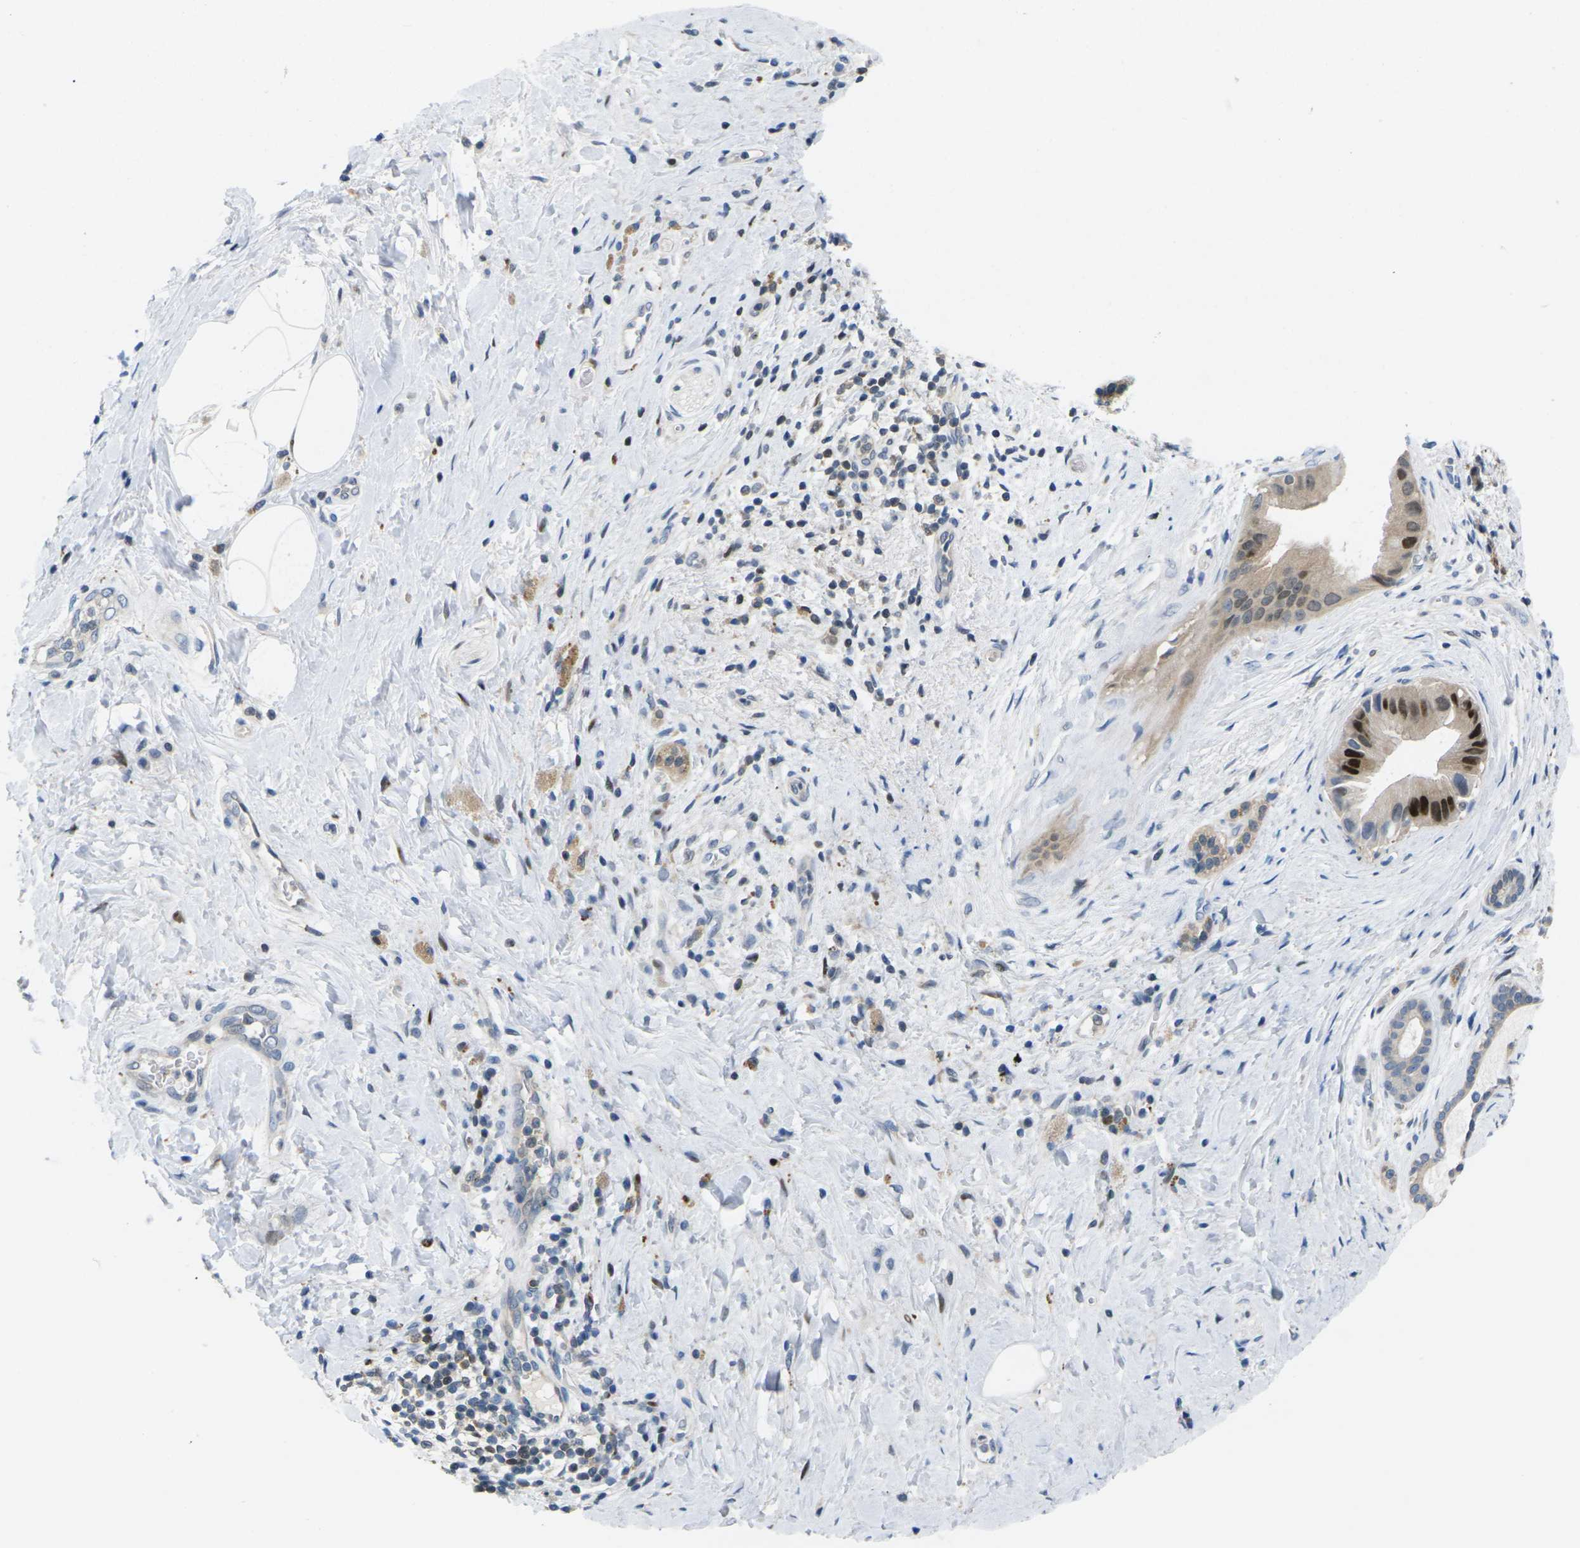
{"staining": {"intensity": "strong", "quantity": "25%-75%", "location": "cytoplasmic/membranous,nuclear"}, "tissue": "pancreatic cancer", "cell_type": "Tumor cells", "image_type": "cancer", "snomed": [{"axis": "morphology", "description": "Adenocarcinoma, NOS"}, {"axis": "topography", "description": "Pancreas"}], "caption": "About 25%-75% of tumor cells in human pancreatic cancer exhibit strong cytoplasmic/membranous and nuclear protein positivity as visualized by brown immunohistochemical staining.", "gene": "RPS6KA3", "patient": {"sex": "male", "age": 55}}